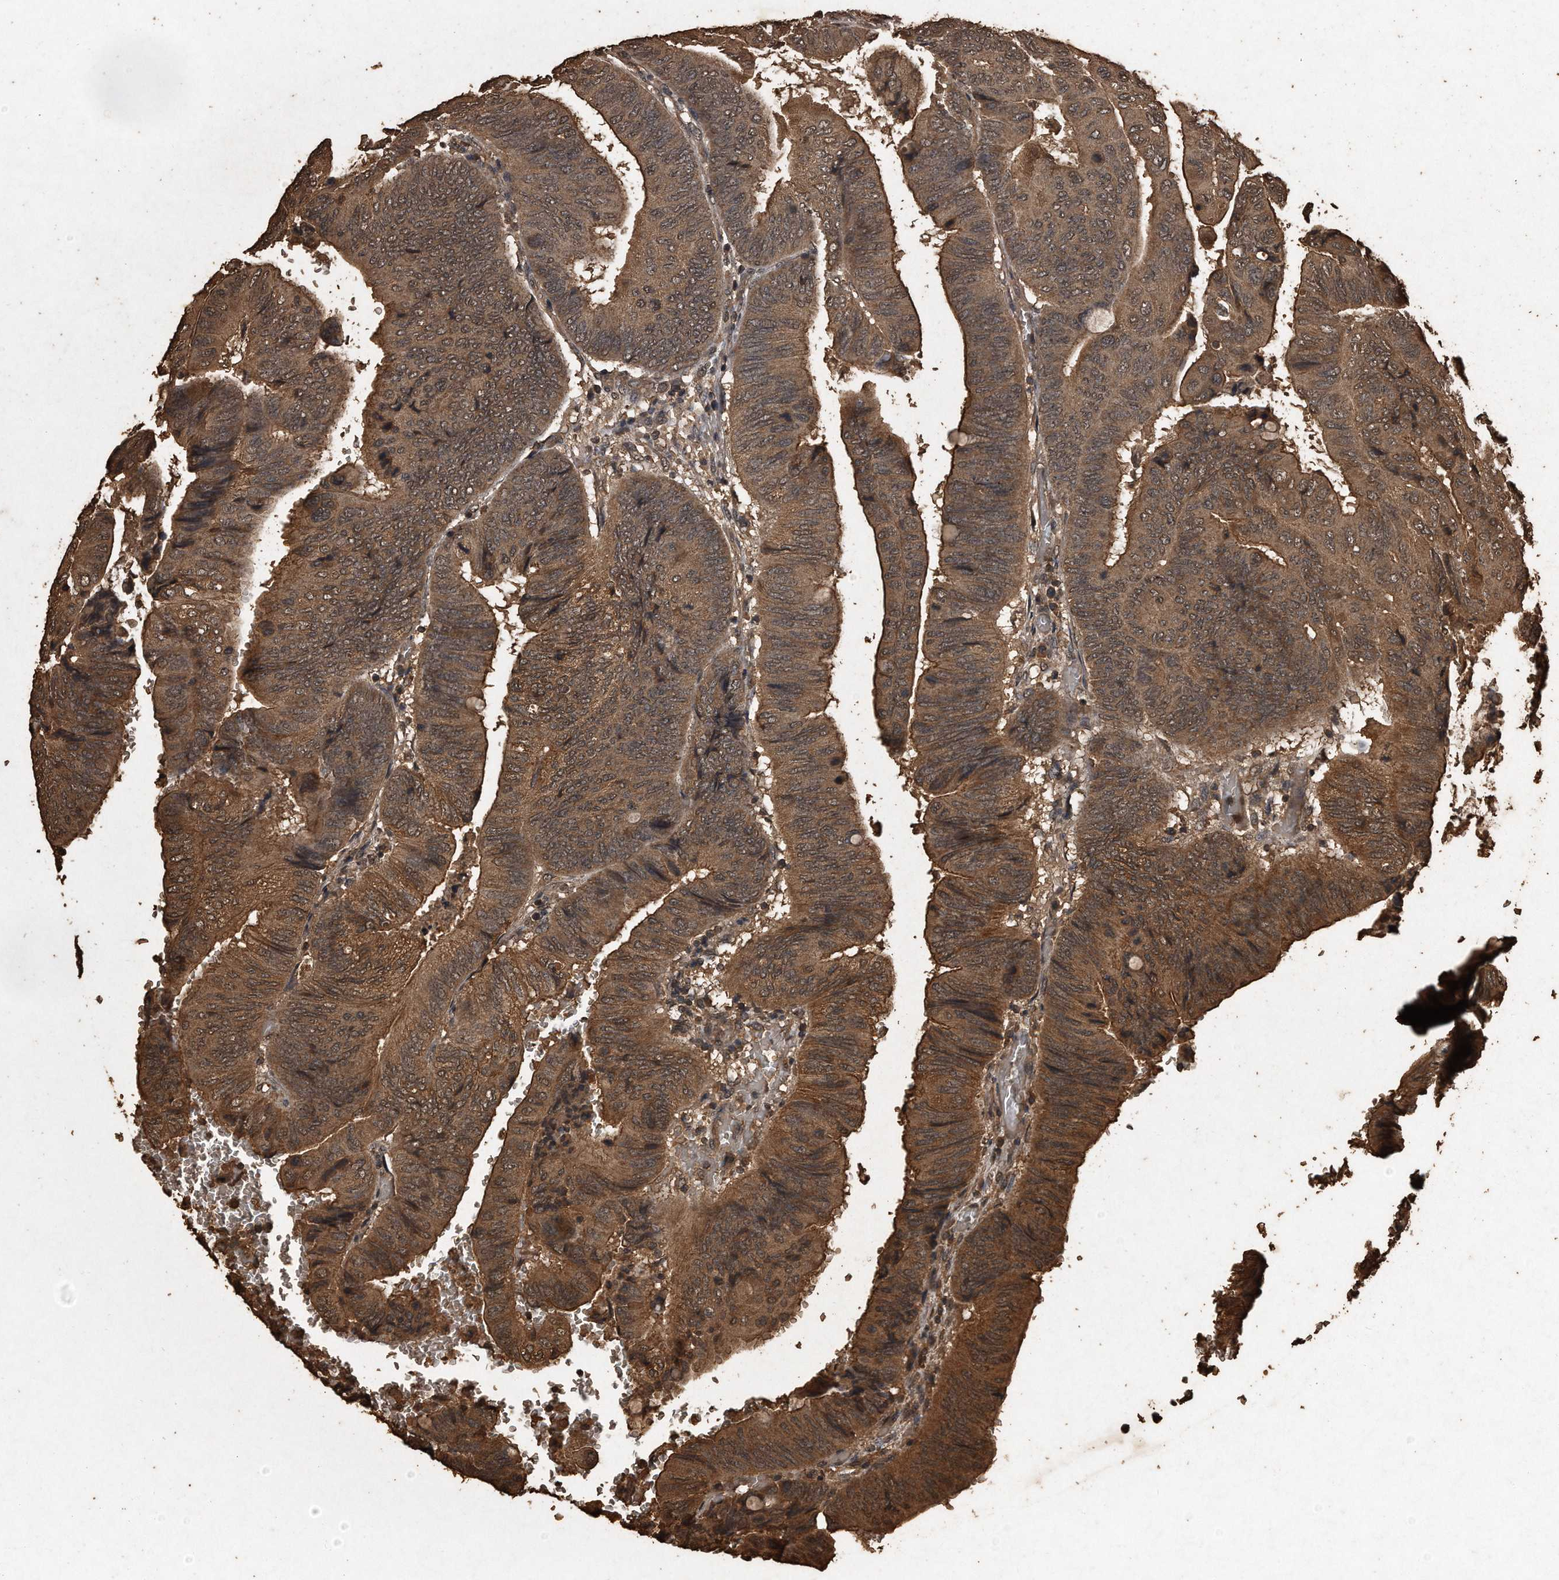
{"staining": {"intensity": "moderate", "quantity": ">75%", "location": "cytoplasmic/membranous"}, "tissue": "colorectal cancer", "cell_type": "Tumor cells", "image_type": "cancer", "snomed": [{"axis": "morphology", "description": "Normal tissue, NOS"}, {"axis": "morphology", "description": "Adenocarcinoma, NOS"}, {"axis": "topography", "description": "Rectum"}, {"axis": "topography", "description": "Peripheral nerve tissue"}], "caption": "Colorectal cancer stained with a brown dye reveals moderate cytoplasmic/membranous positive staining in about >75% of tumor cells.", "gene": "CFLAR", "patient": {"sex": "male", "age": 92}}